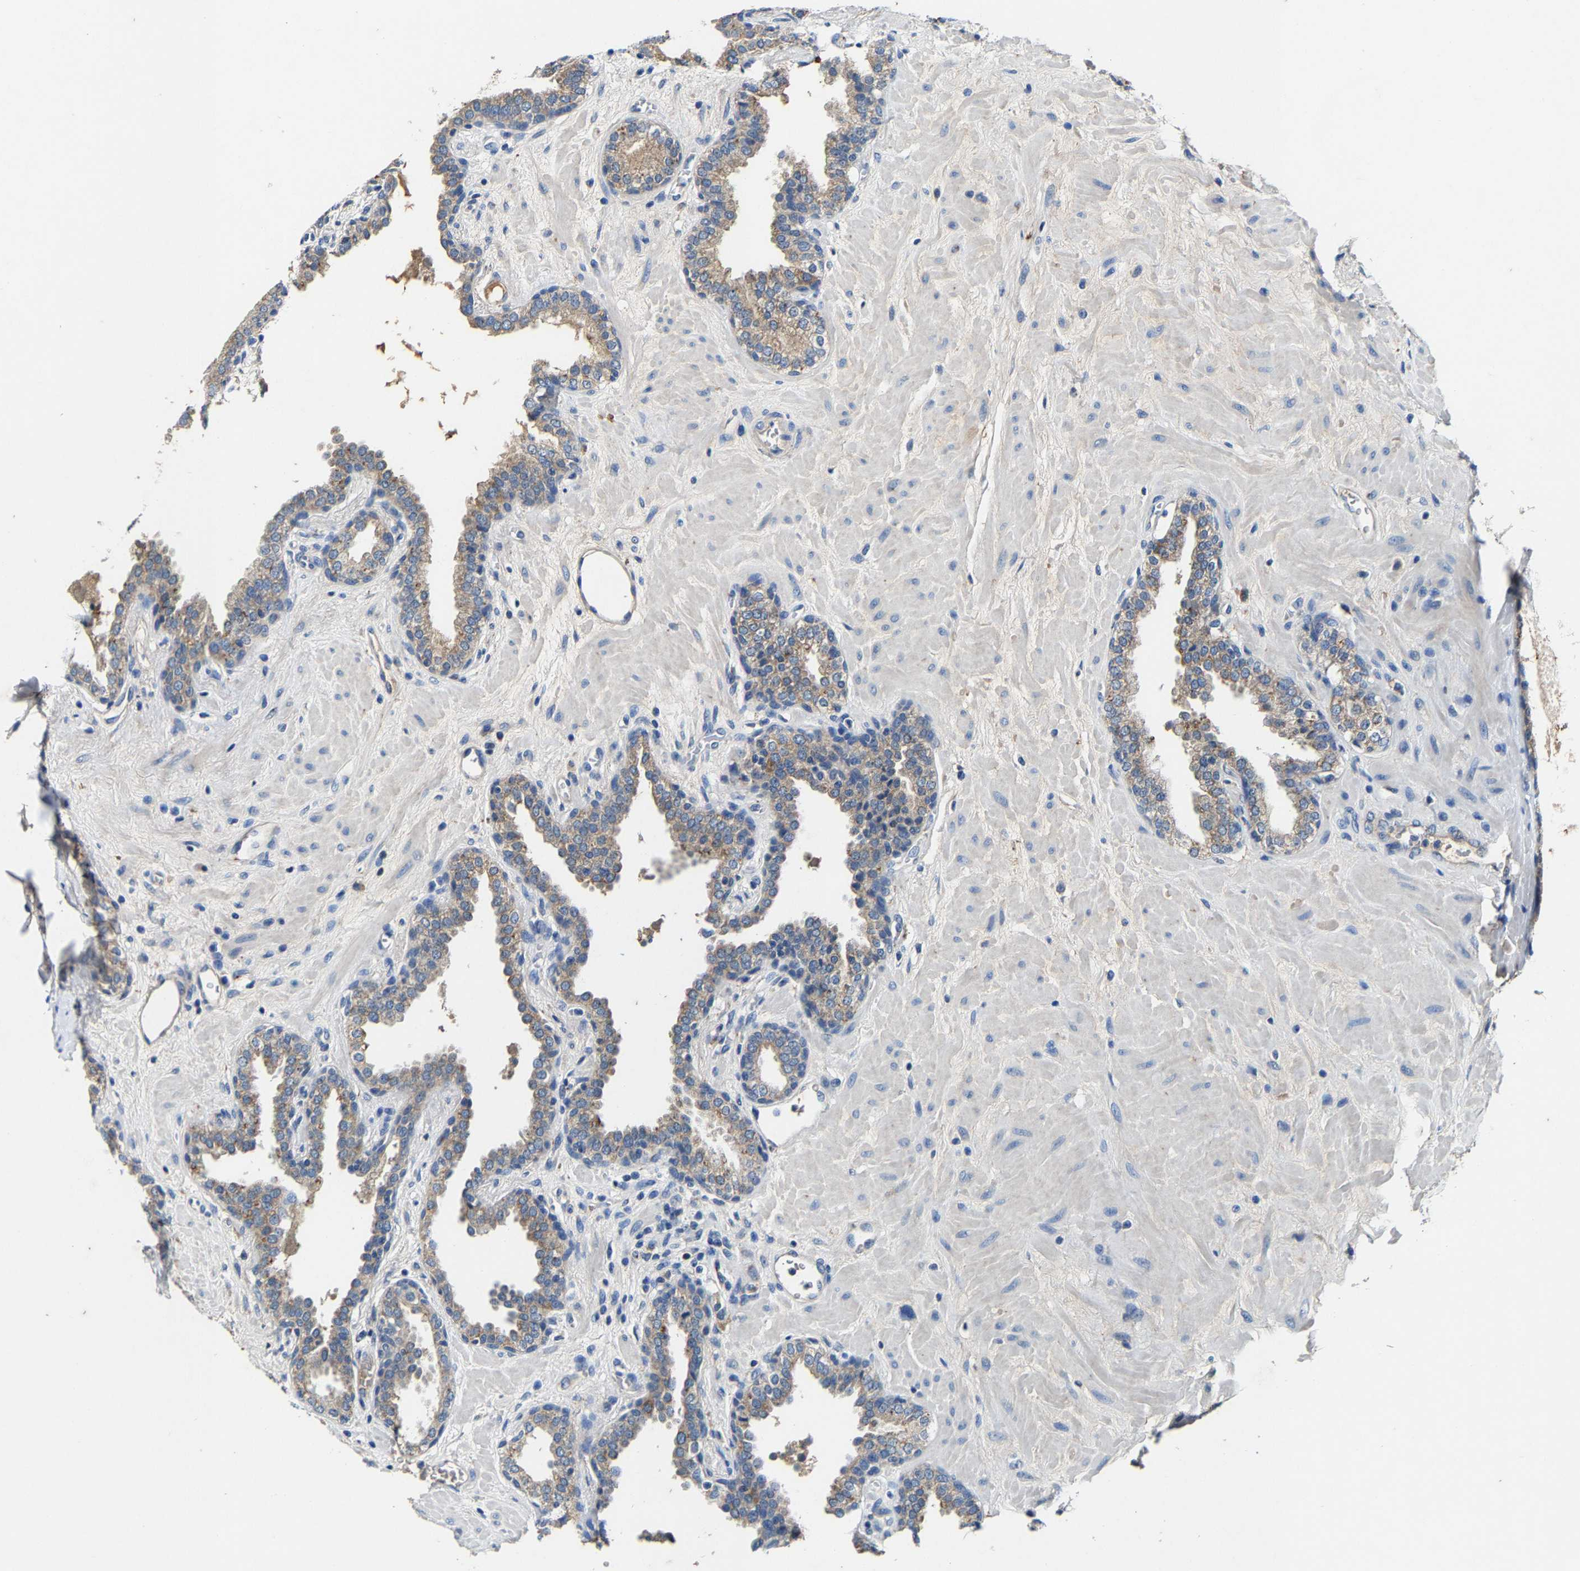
{"staining": {"intensity": "weak", "quantity": ">75%", "location": "cytoplasmic/membranous"}, "tissue": "prostate", "cell_type": "Glandular cells", "image_type": "normal", "snomed": [{"axis": "morphology", "description": "Normal tissue, NOS"}, {"axis": "topography", "description": "Prostate"}], "caption": "The micrograph exhibits immunohistochemical staining of unremarkable prostate. There is weak cytoplasmic/membranous expression is appreciated in about >75% of glandular cells. The protein is shown in brown color, while the nuclei are stained blue.", "gene": "SLC25A25", "patient": {"sex": "male", "age": 51}}